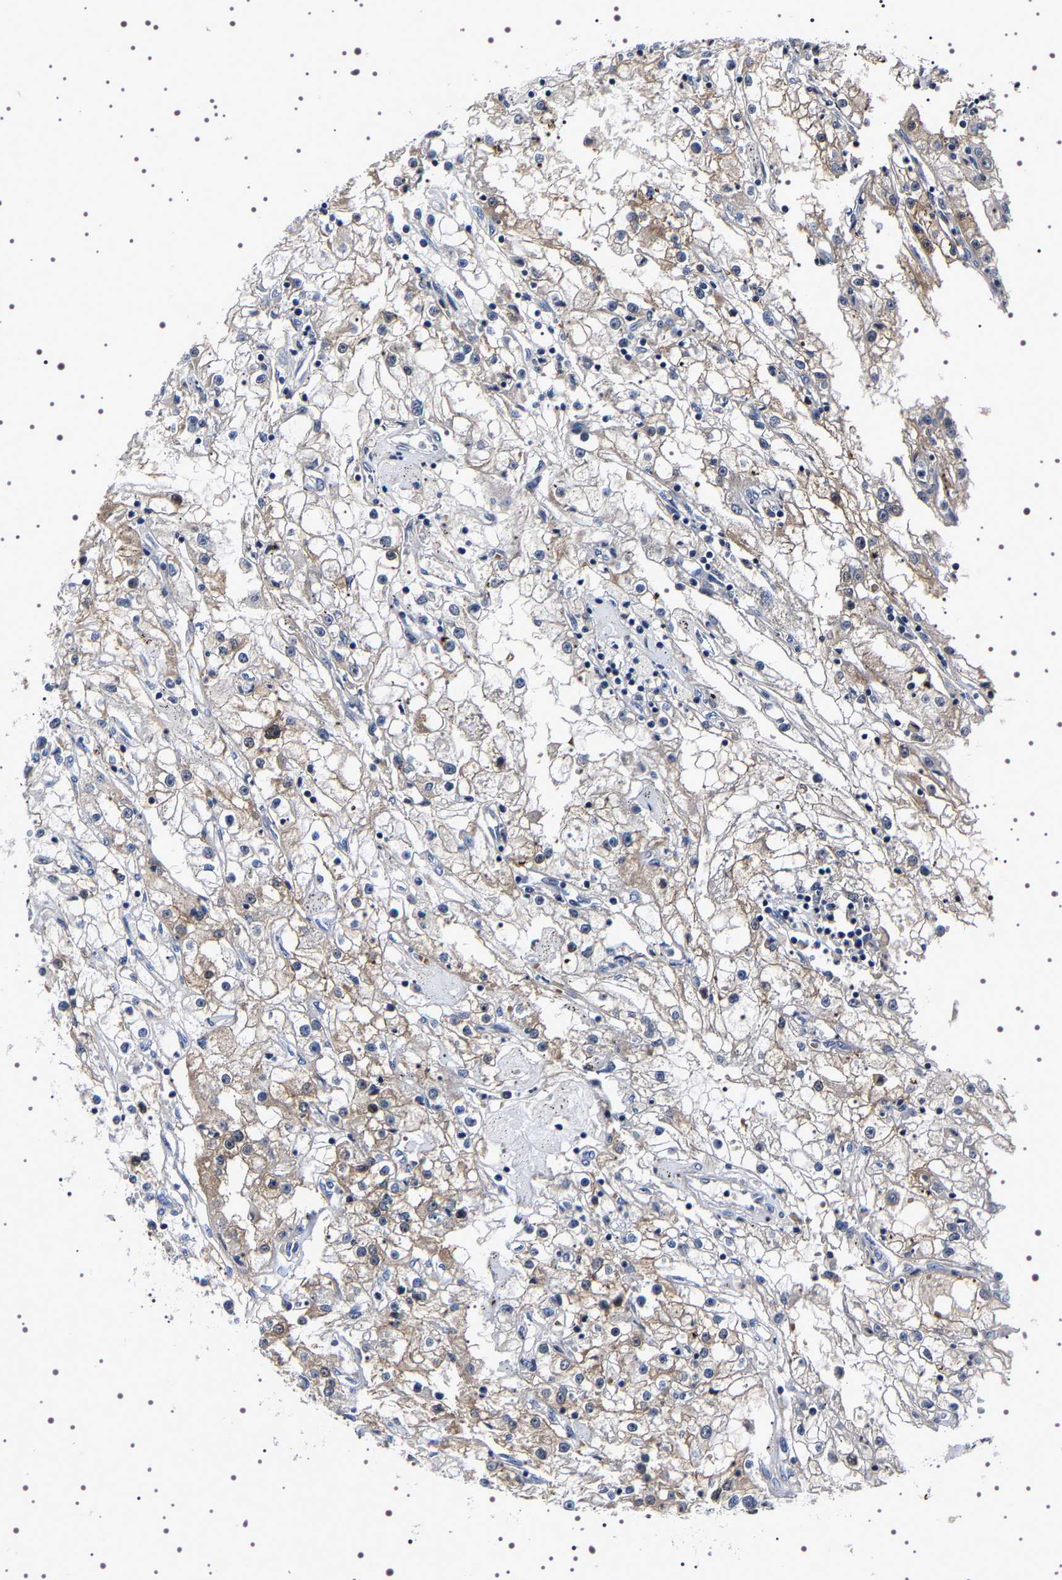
{"staining": {"intensity": "weak", "quantity": ">75%", "location": "cytoplasmic/membranous"}, "tissue": "renal cancer", "cell_type": "Tumor cells", "image_type": "cancer", "snomed": [{"axis": "morphology", "description": "Adenocarcinoma, NOS"}, {"axis": "topography", "description": "Kidney"}], "caption": "IHC of human renal cancer reveals low levels of weak cytoplasmic/membranous expression in approximately >75% of tumor cells.", "gene": "TARBP1", "patient": {"sex": "male", "age": 56}}